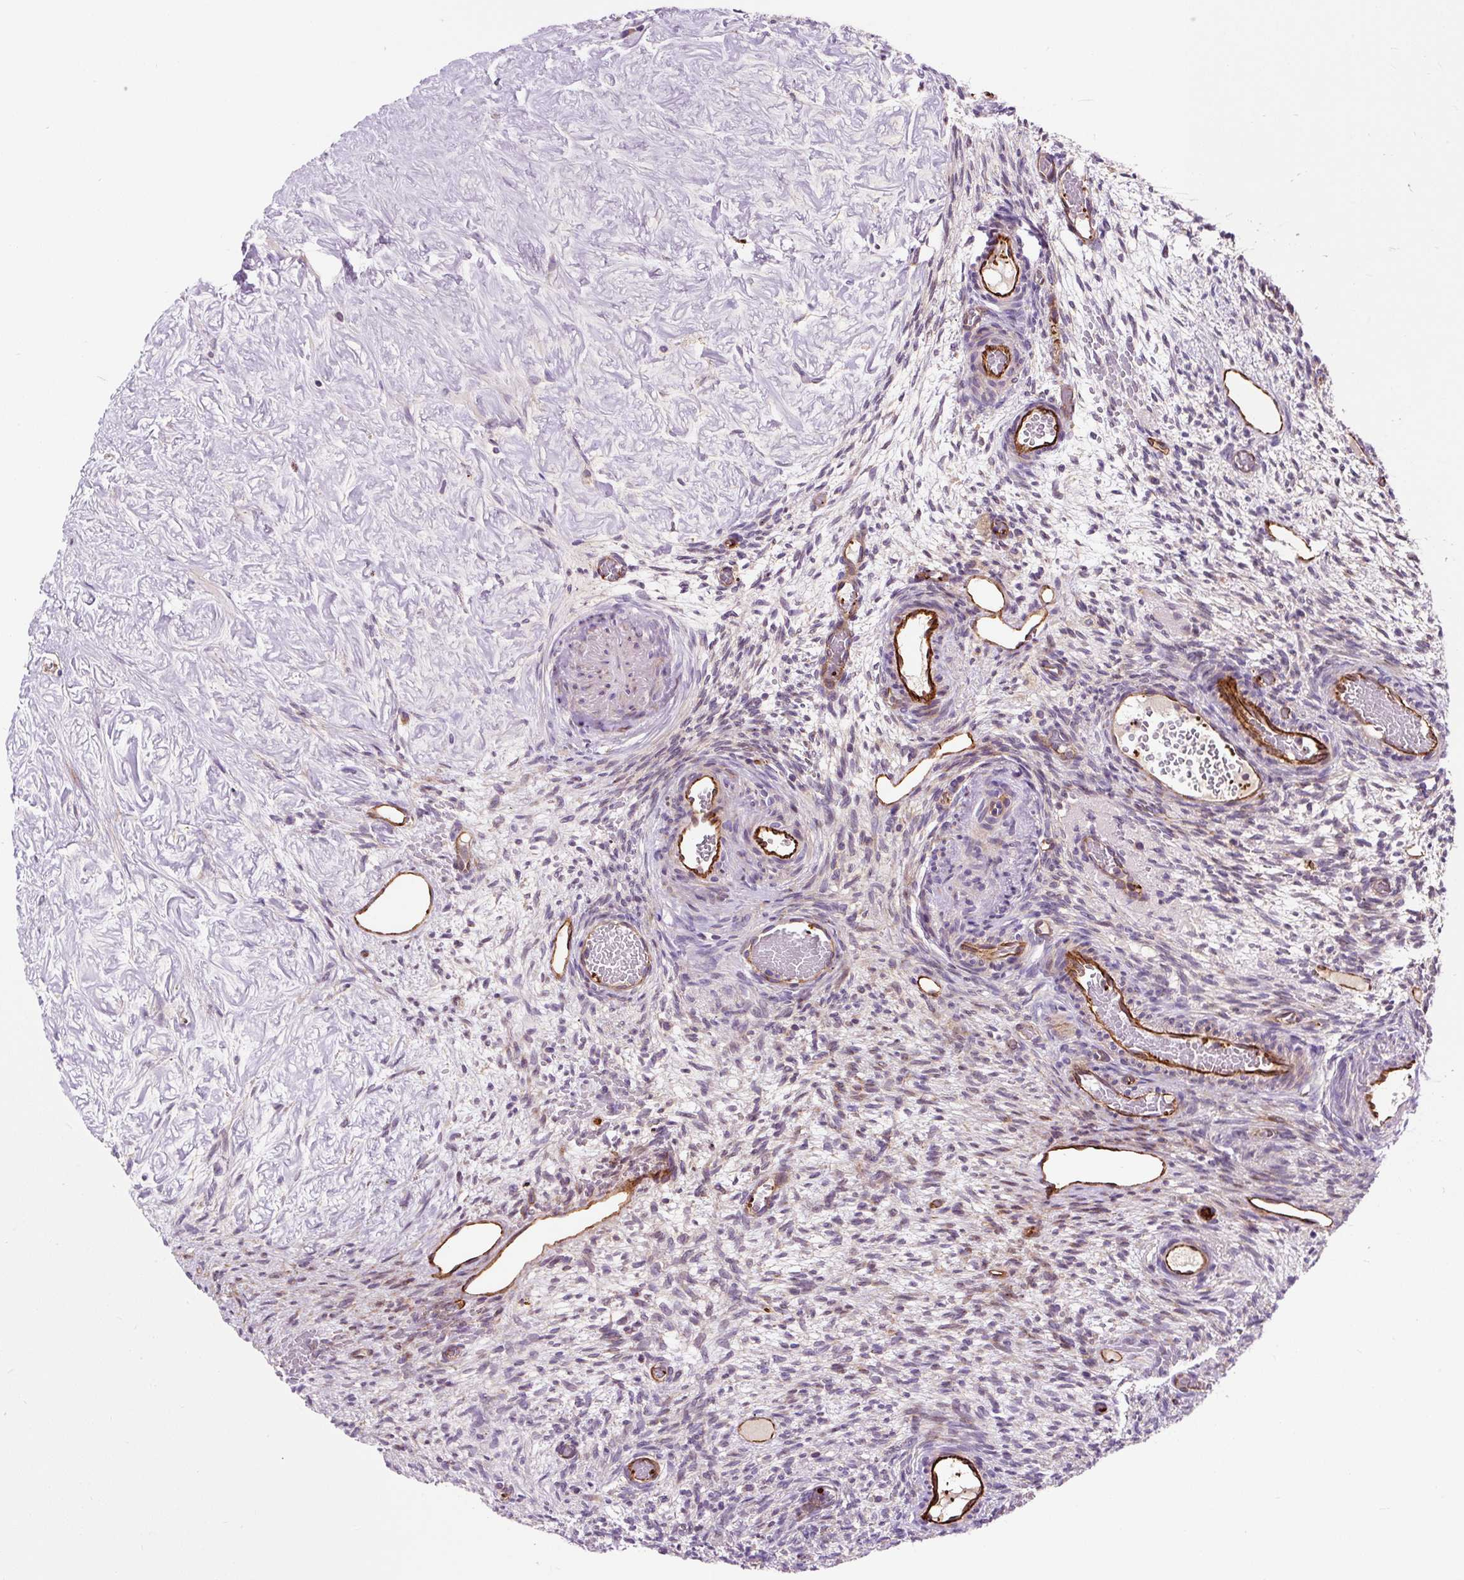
{"staining": {"intensity": "negative", "quantity": "none", "location": "none"}, "tissue": "ovary", "cell_type": "Follicle cells", "image_type": "normal", "snomed": [{"axis": "morphology", "description": "Normal tissue, NOS"}, {"axis": "topography", "description": "Ovary"}], "caption": "Photomicrograph shows no significant protein positivity in follicle cells of normal ovary. (Brightfield microscopy of DAB (3,3'-diaminobenzidine) immunohistochemistry (IHC) at high magnification).", "gene": "PCDHGB3", "patient": {"sex": "female", "age": 67}}